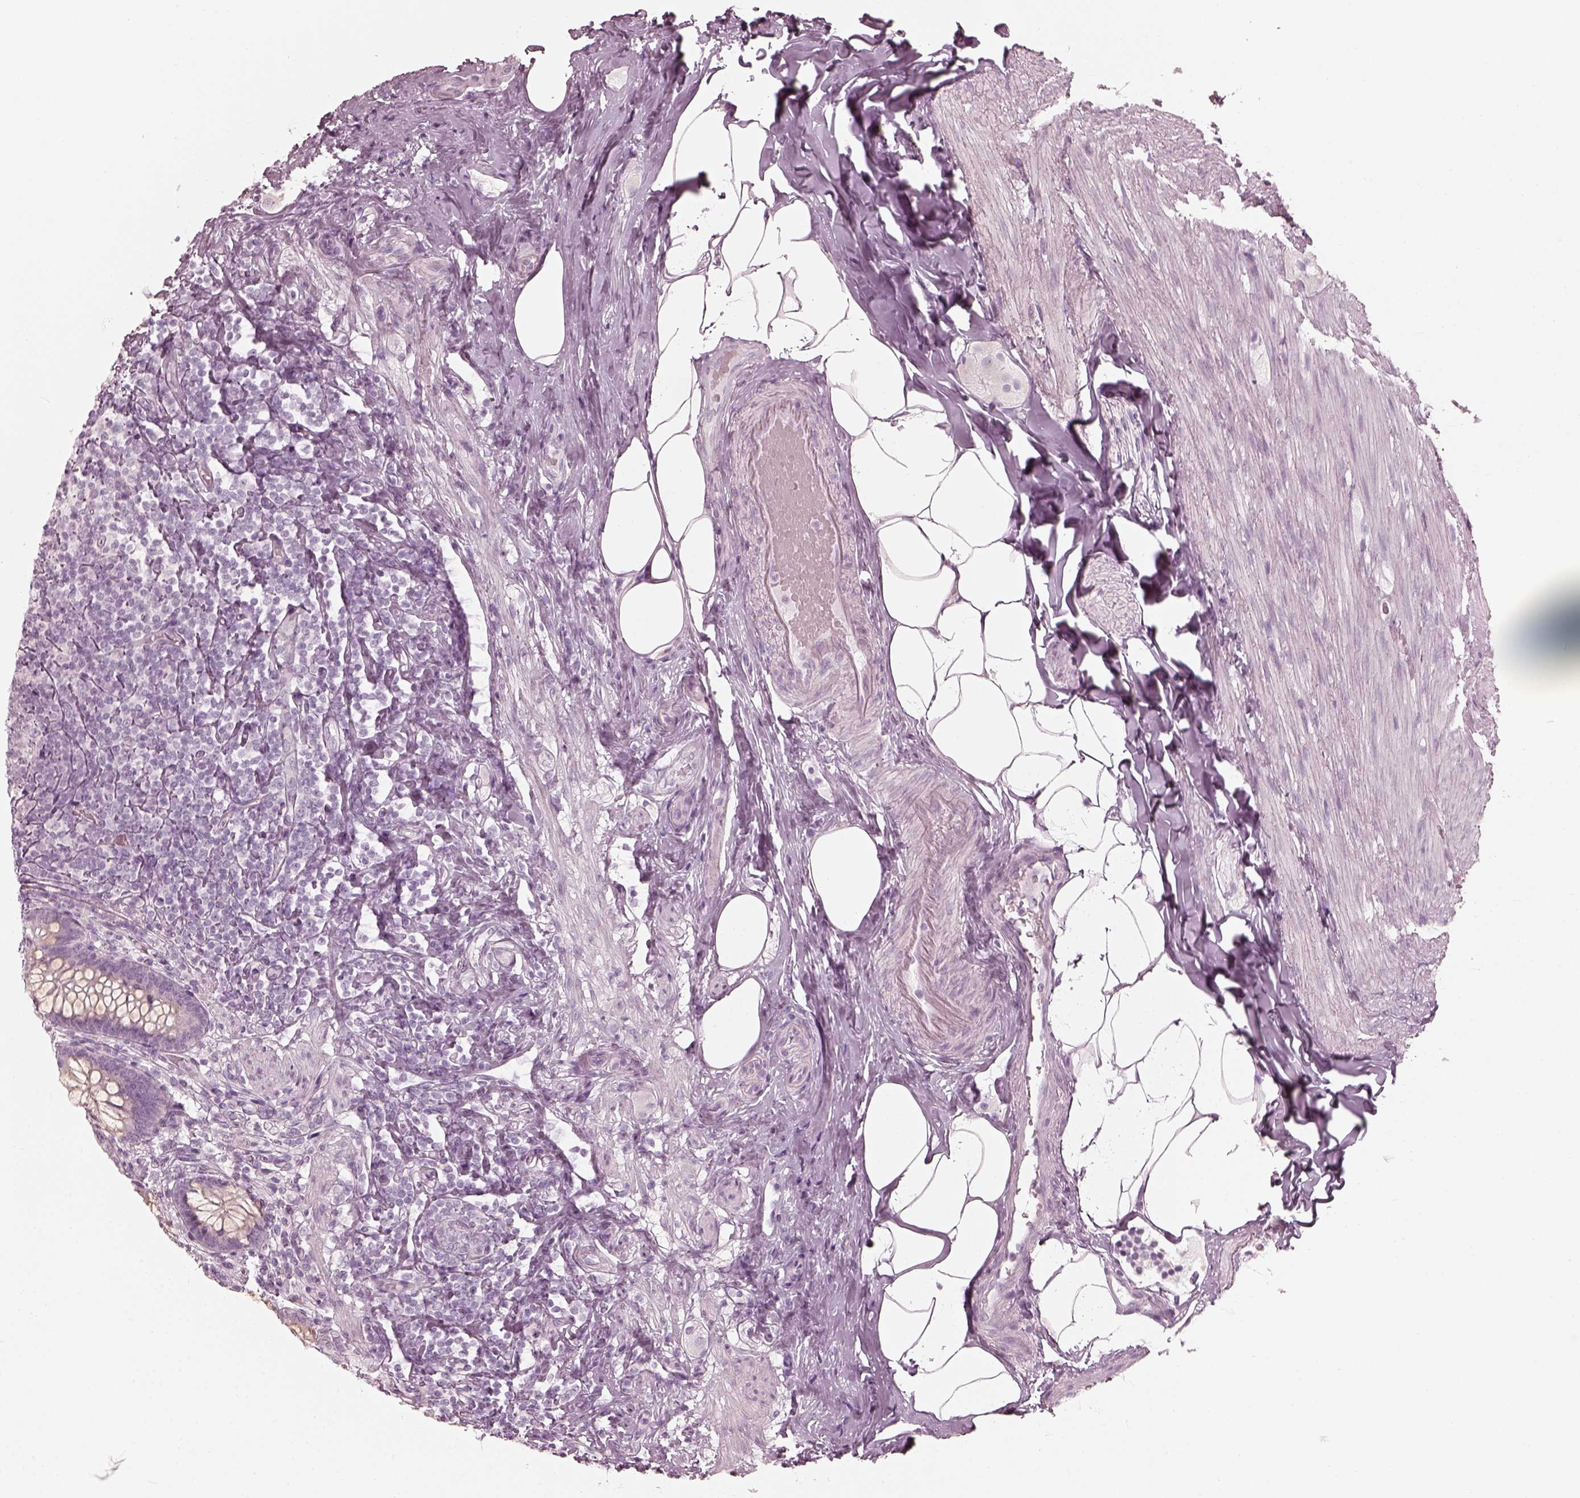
{"staining": {"intensity": "negative", "quantity": "none", "location": "none"}, "tissue": "appendix", "cell_type": "Glandular cells", "image_type": "normal", "snomed": [{"axis": "morphology", "description": "Normal tissue, NOS"}, {"axis": "topography", "description": "Appendix"}], "caption": "Immunohistochemistry of benign appendix displays no positivity in glandular cells. (Brightfield microscopy of DAB IHC at high magnification).", "gene": "SAXO2", "patient": {"sex": "male", "age": 47}}